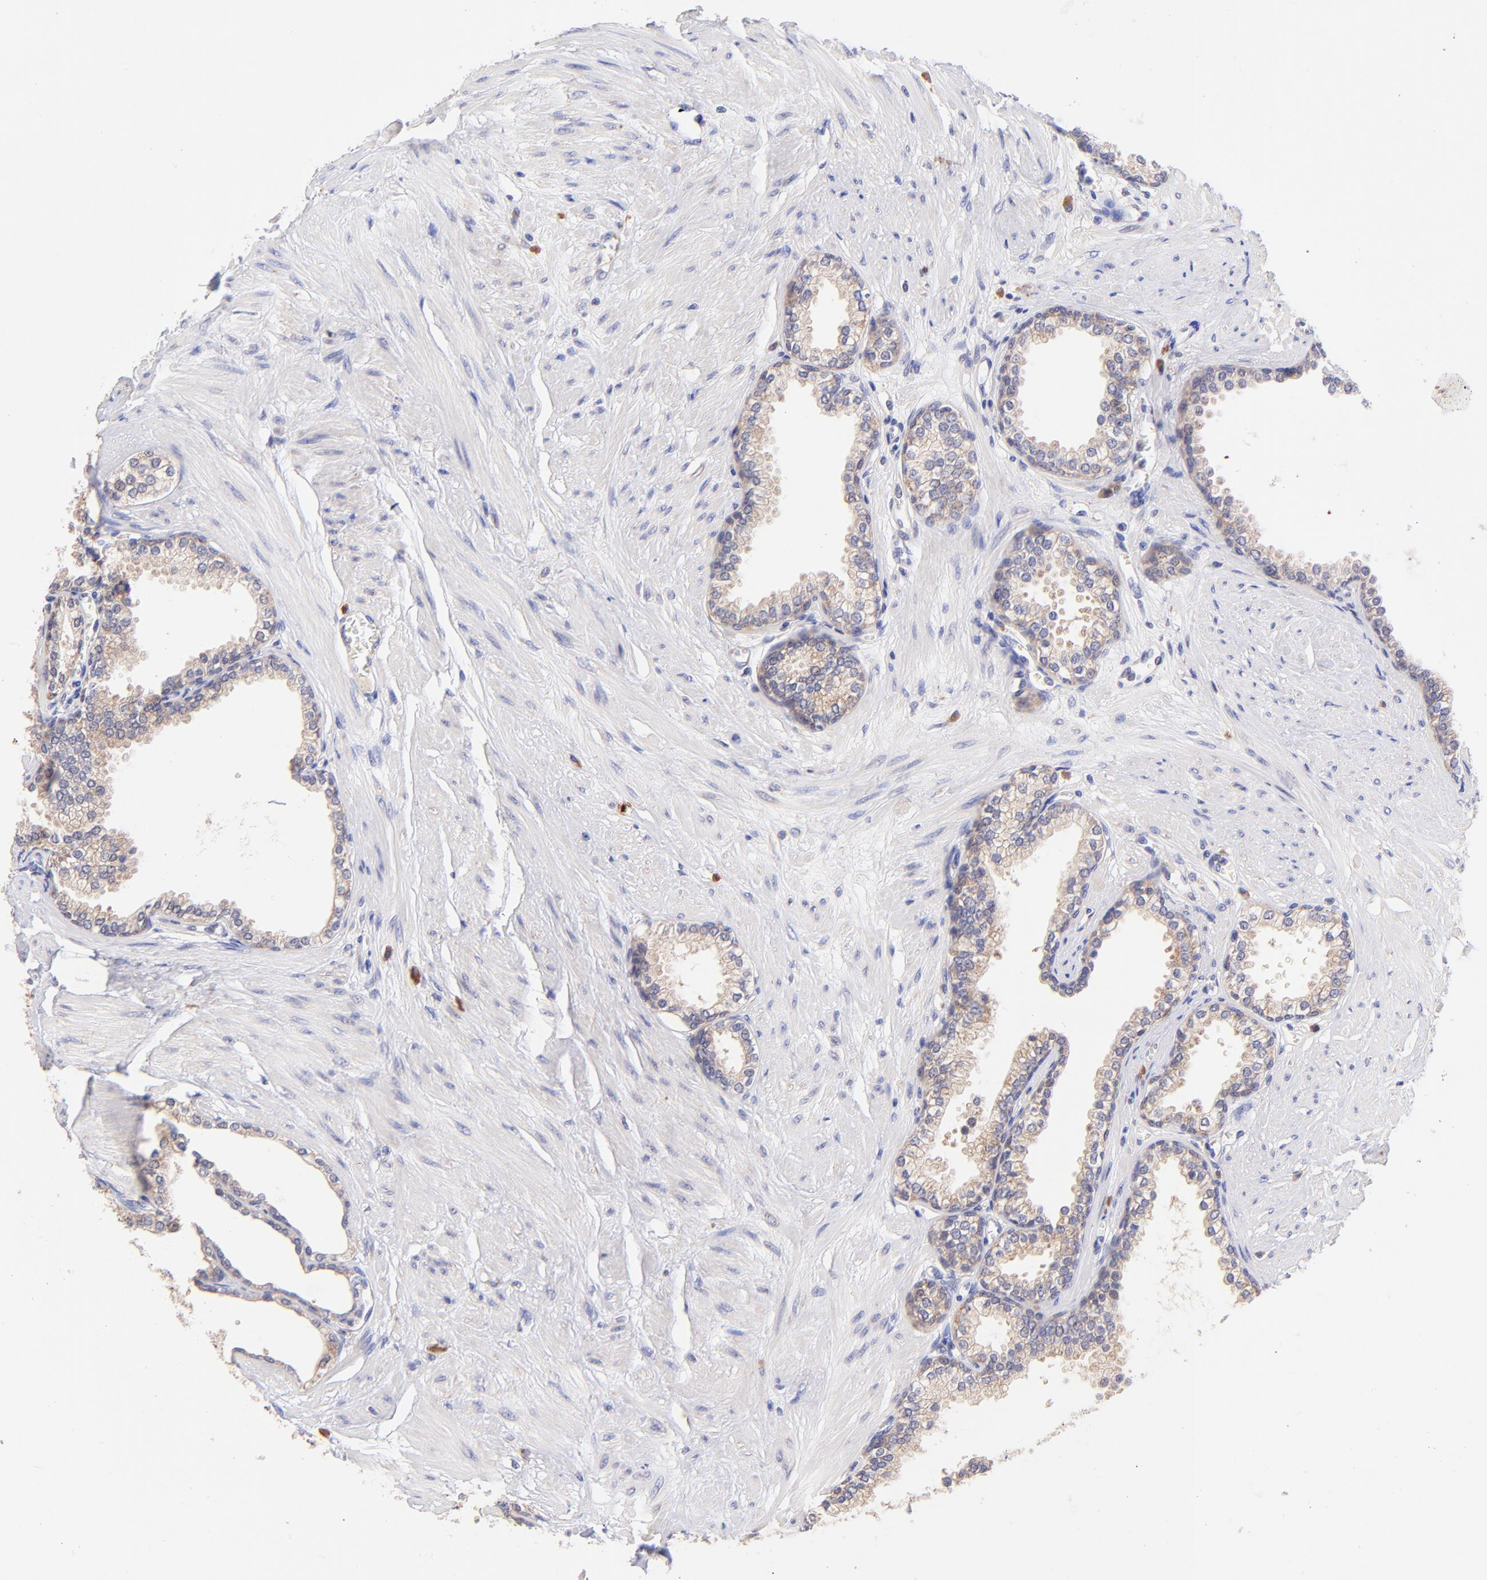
{"staining": {"intensity": "moderate", "quantity": ">75%", "location": "cytoplasmic/membranous"}, "tissue": "prostate", "cell_type": "Glandular cells", "image_type": "normal", "snomed": [{"axis": "morphology", "description": "Normal tissue, NOS"}, {"axis": "topography", "description": "Prostate"}], "caption": "IHC (DAB) staining of benign prostate shows moderate cytoplasmic/membranous protein expression in approximately >75% of glandular cells.", "gene": "RPL11", "patient": {"sex": "male", "age": 64}}